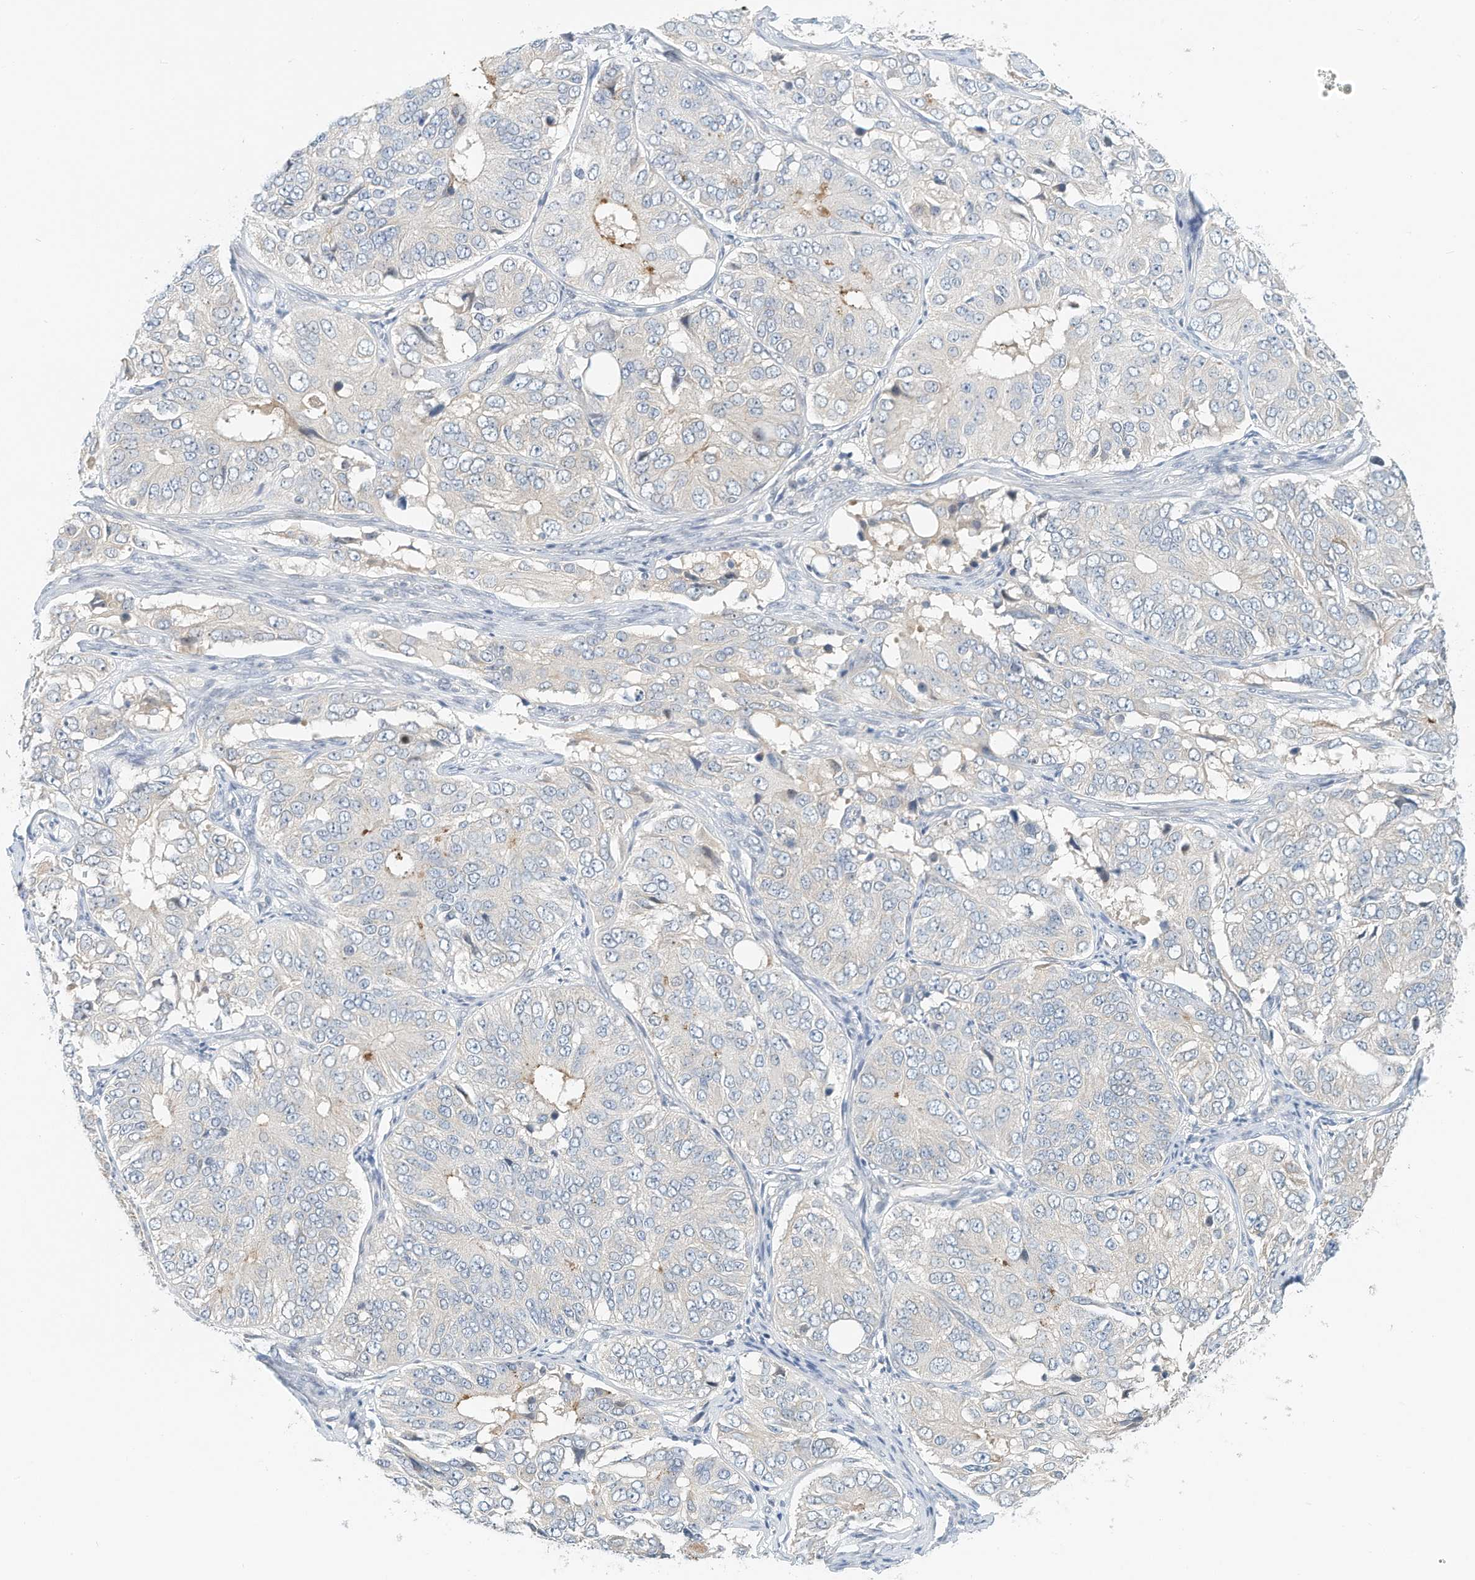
{"staining": {"intensity": "negative", "quantity": "none", "location": "none"}, "tissue": "ovarian cancer", "cell_type": "Tumor cells", "image_type": "cancer", "snomed": [{"axis": "morphology", "description": "Carcinoma, endometroid"}, {"axis": "topography", "description": "Ovary"}], "caption": "The photomicrograph shows no staining of tumor cells in endometroid carcinoma (ovarian).", "gene": "ARHGAP28", "patient": {"sex": "female", "age": 51}}